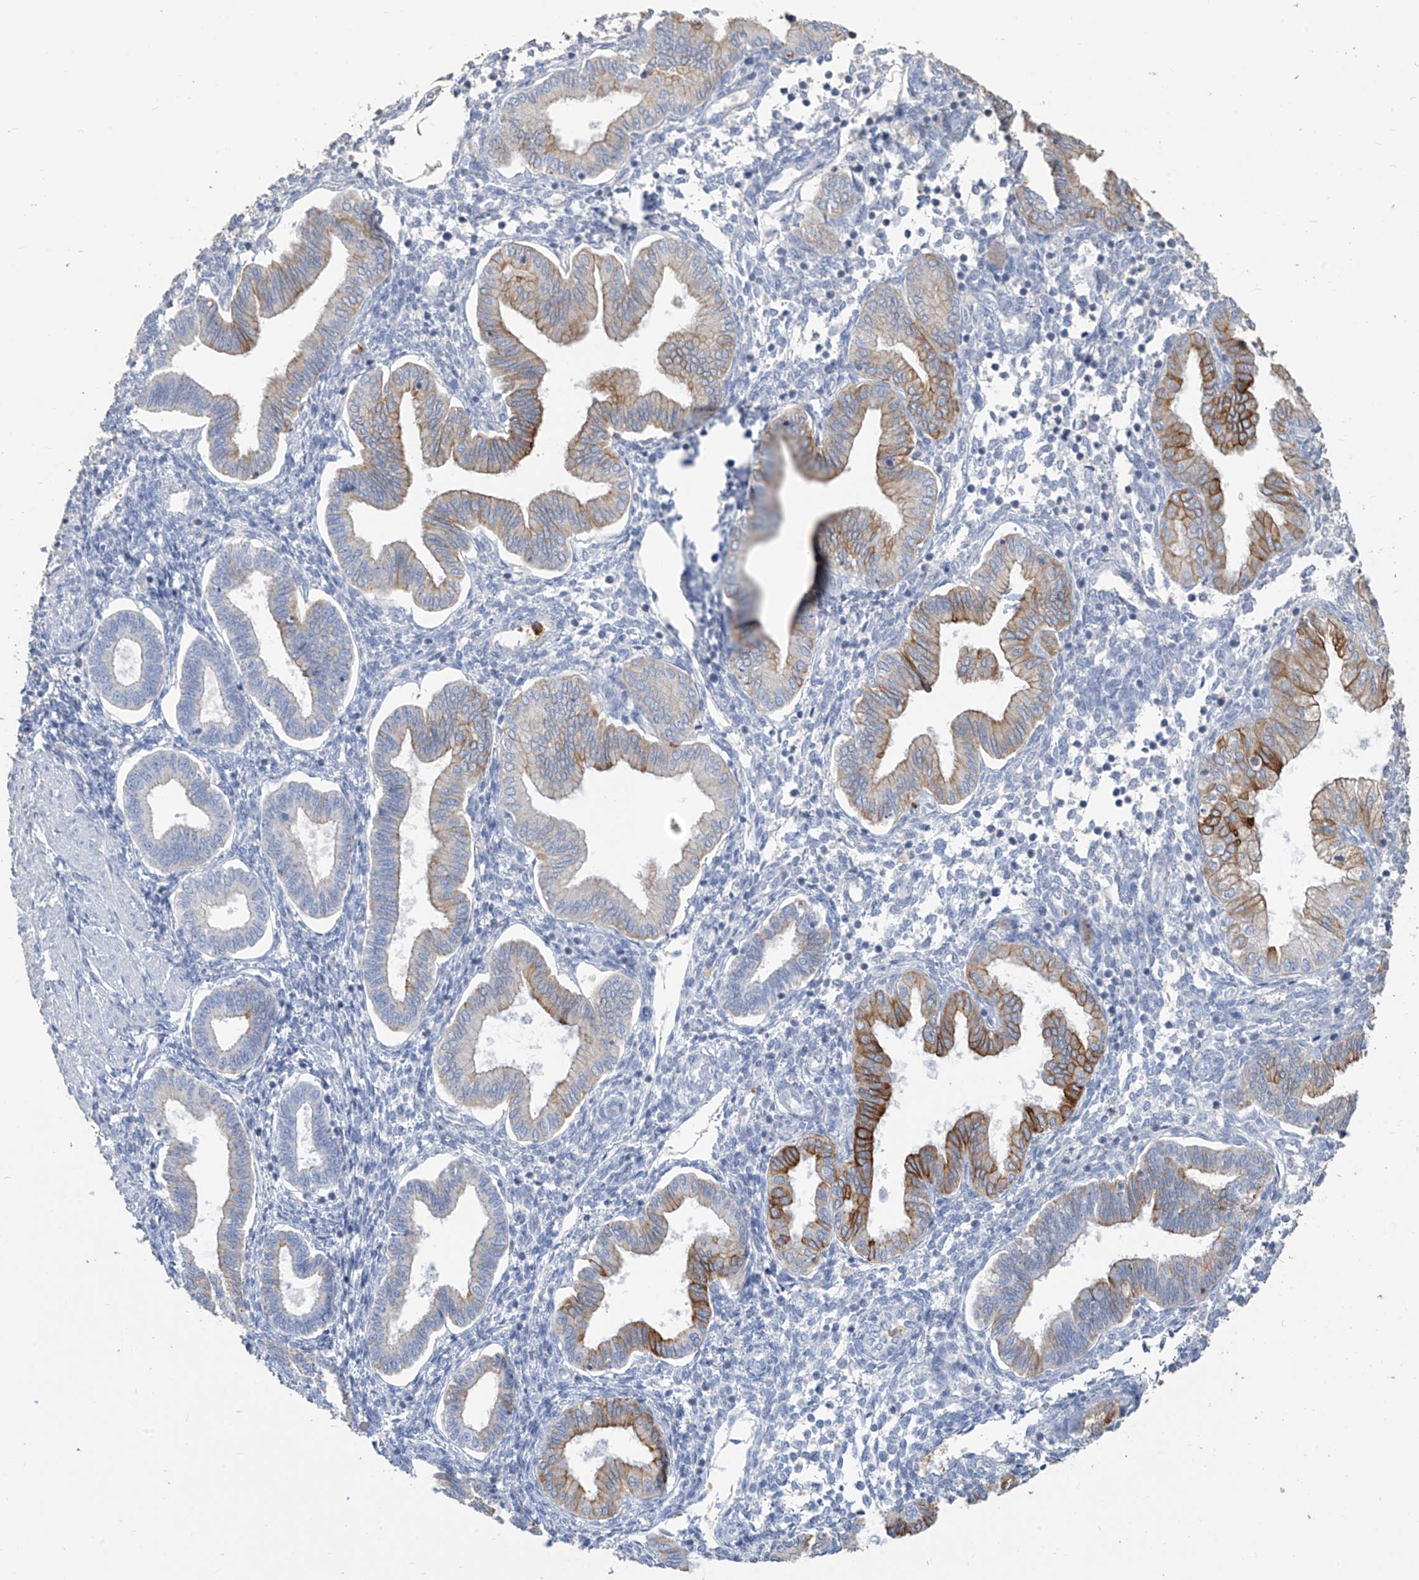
{"staining": {"intensity": "negative", "quantity": "none", "location": "none"}, "tissue": "endometrium", "cell_type": "Cells in endometrial stroma", "image_type": "normal", "snomed": [{"axis": "morphology", "description": "Normal tissue, NOS"}, {"axis": "topography", "description": "Endometrium"}], "caption": "Cells in endometrial stroma show no significant protein expression in unremarkable endometrium. The staining was performed using DAB (3,3'-diaminobenzidine) to visualize the protein expression in brown, while the nuclei were stained in blue with hematoxylin (Magnification: 20x).", "gene": "PAFAH1B3", "patient": {"sex": "female", "age": 53}}